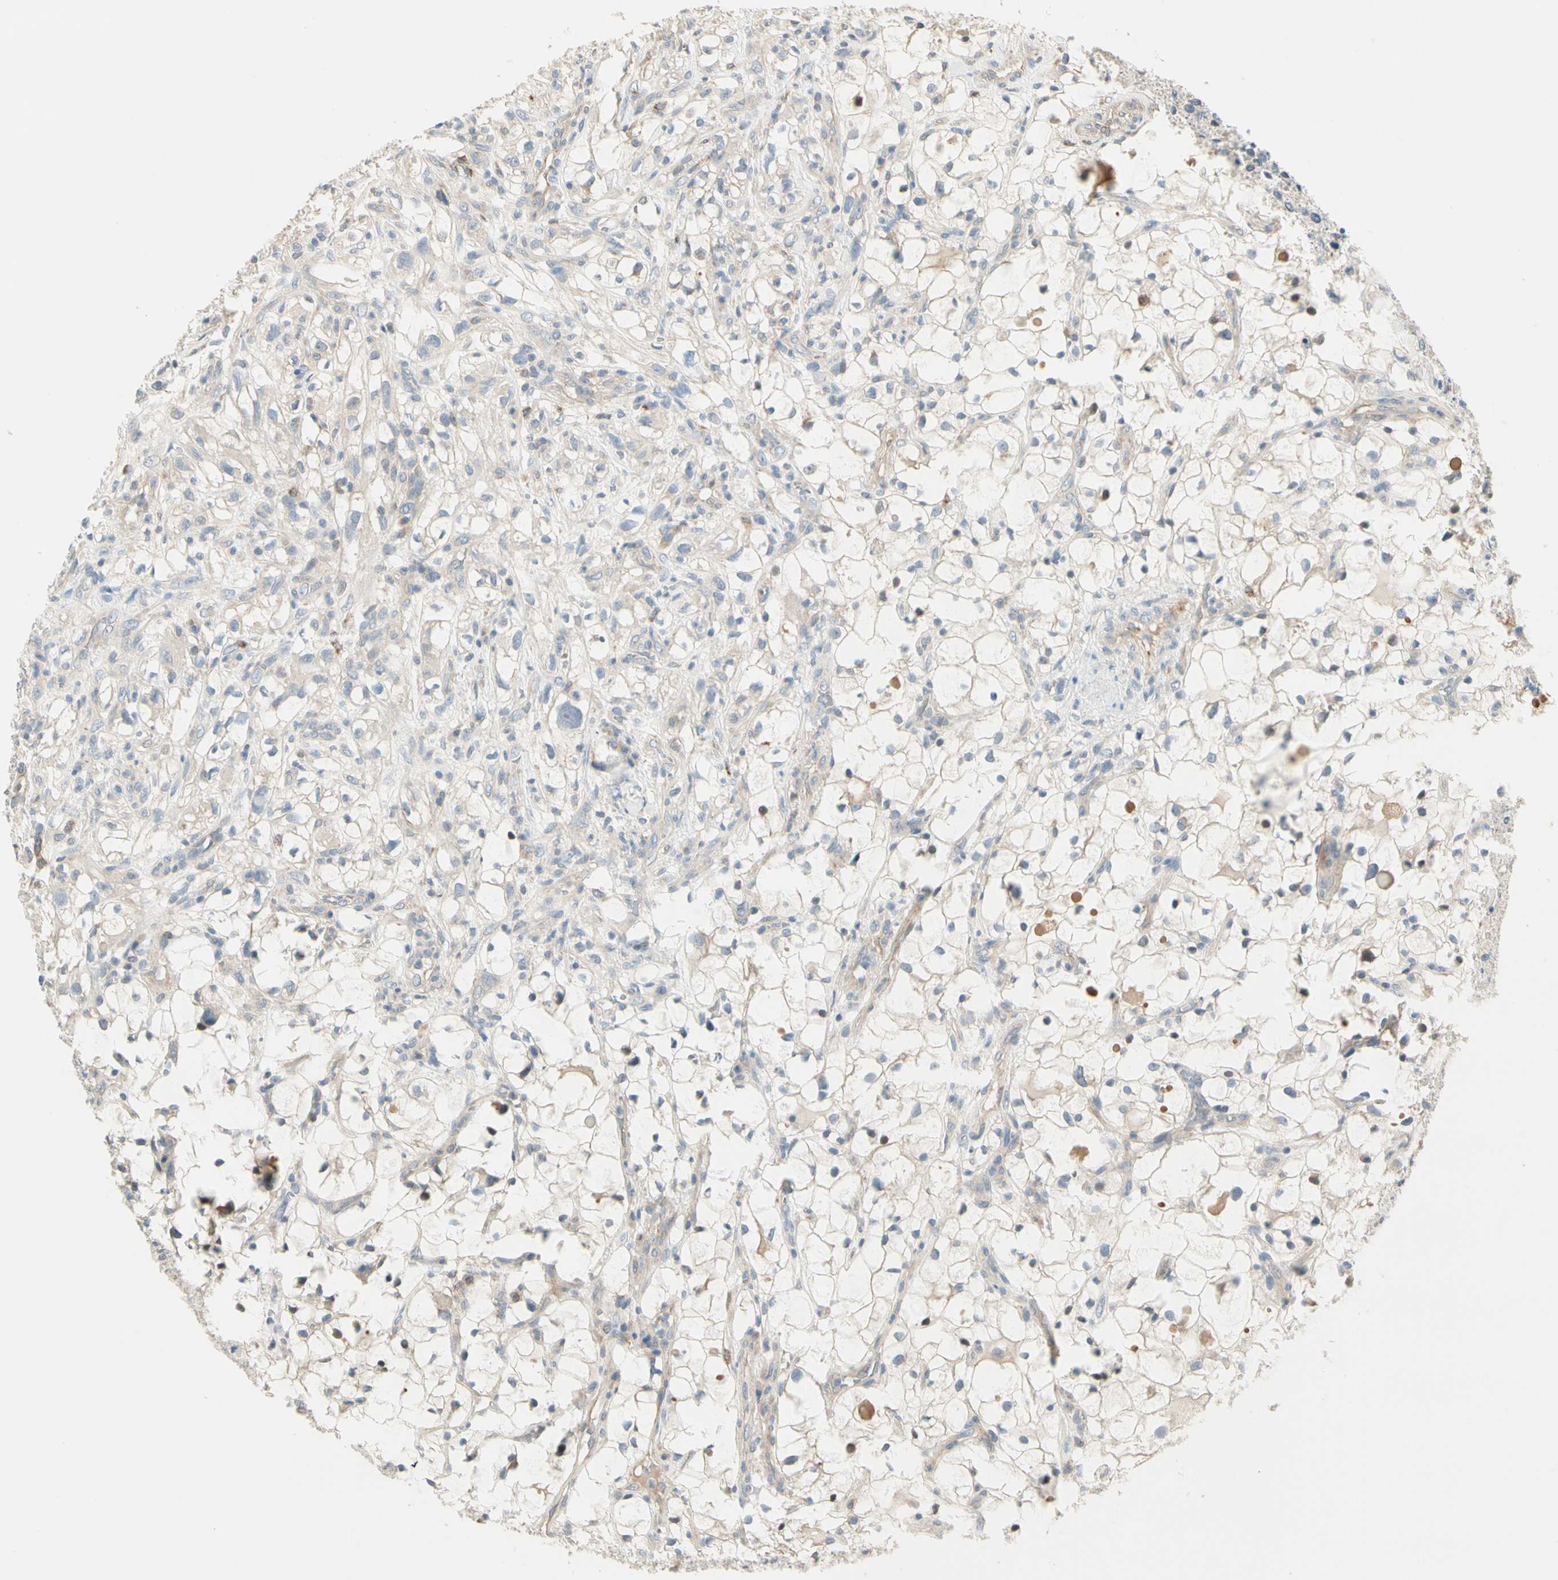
{"staining": {"intensity": "weak", "quantity": "<25%", "location": "cytoplasmic/membranous"}, "tissue": "renal cancer", "cell_type": "Tumor cells", "image_type": "cancer", "snomed": [{"axis": "morphology", "description": "Adenocarcinoma, NOS"}, {"axis": "topography", "description": "Kidney"}], "caption": "Human renal cancer (adenocarcinoma) stained for a protein using immunohistochemistry displays no positivity in tumor cells.", "gene": "GPR153", "patient": {"sex": "female", "age": 60}}